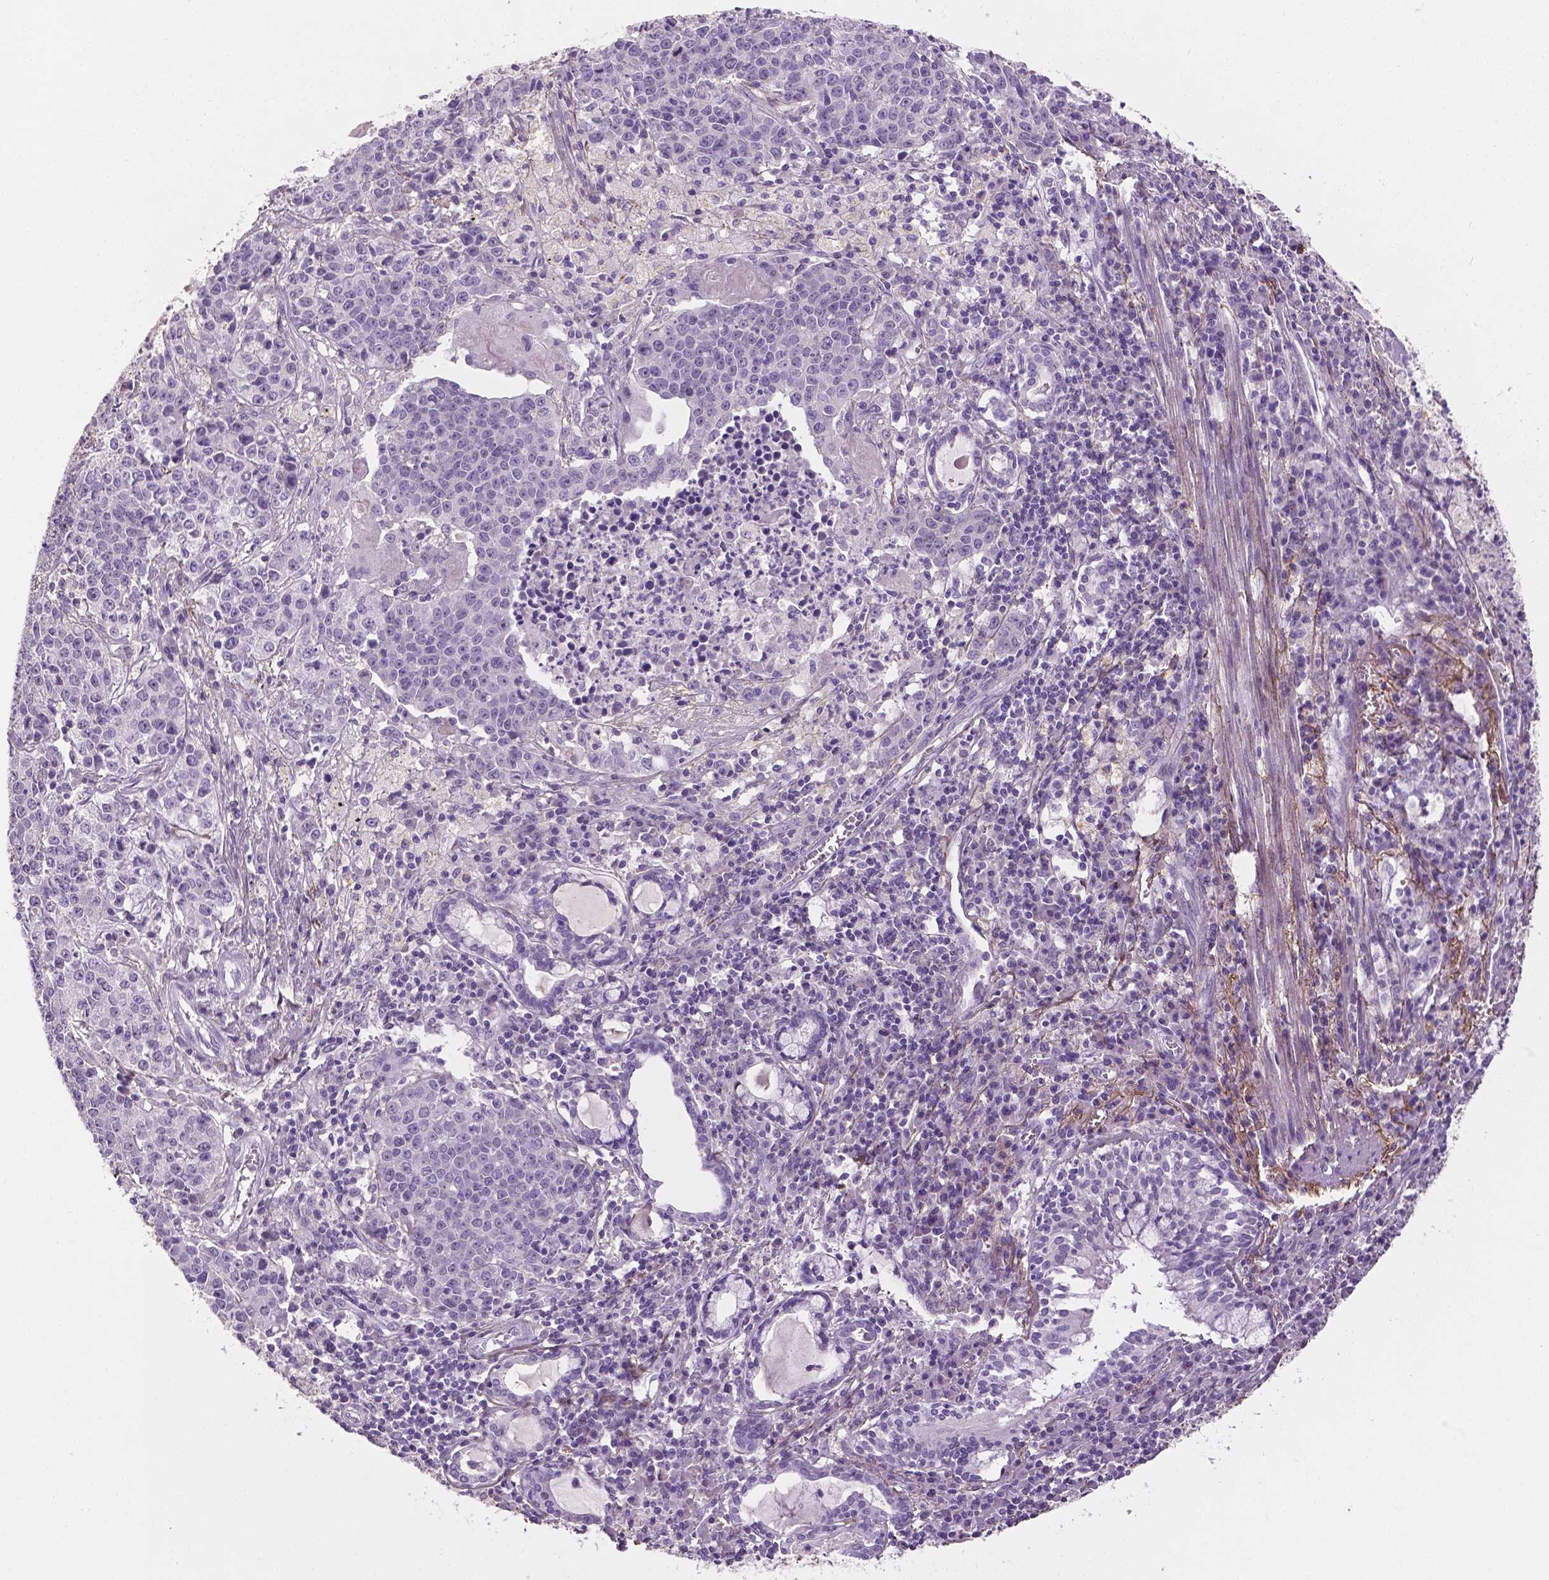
{"staining": {"intensity": "negative", "quantity": "none", "location": "none"}, "tissue": "lung cancer", "cell_type": "Tumor cells", "image_type": "cancer", "snomed": [{"axis": "morphology", "description": "Squamous cell carcinoma, NOS"}, {"axis": "morphology", "description": "Squamous cell carcinoma, metastatic, NOS"}, {"axis": "topography", "description": "Lung"}, {"axis": "topography", "description": "Pleura, NOS"}], "caption": "The micrograph reveals no staining of tumor cells in squamous cell carcinoma (lung). (DAB (3,3'-diaminobenzidine) IHC visualized using brightfield microscopy, high magnification).", "gene": "DLG2", "patient": {"sex": "male", "age": 72}}